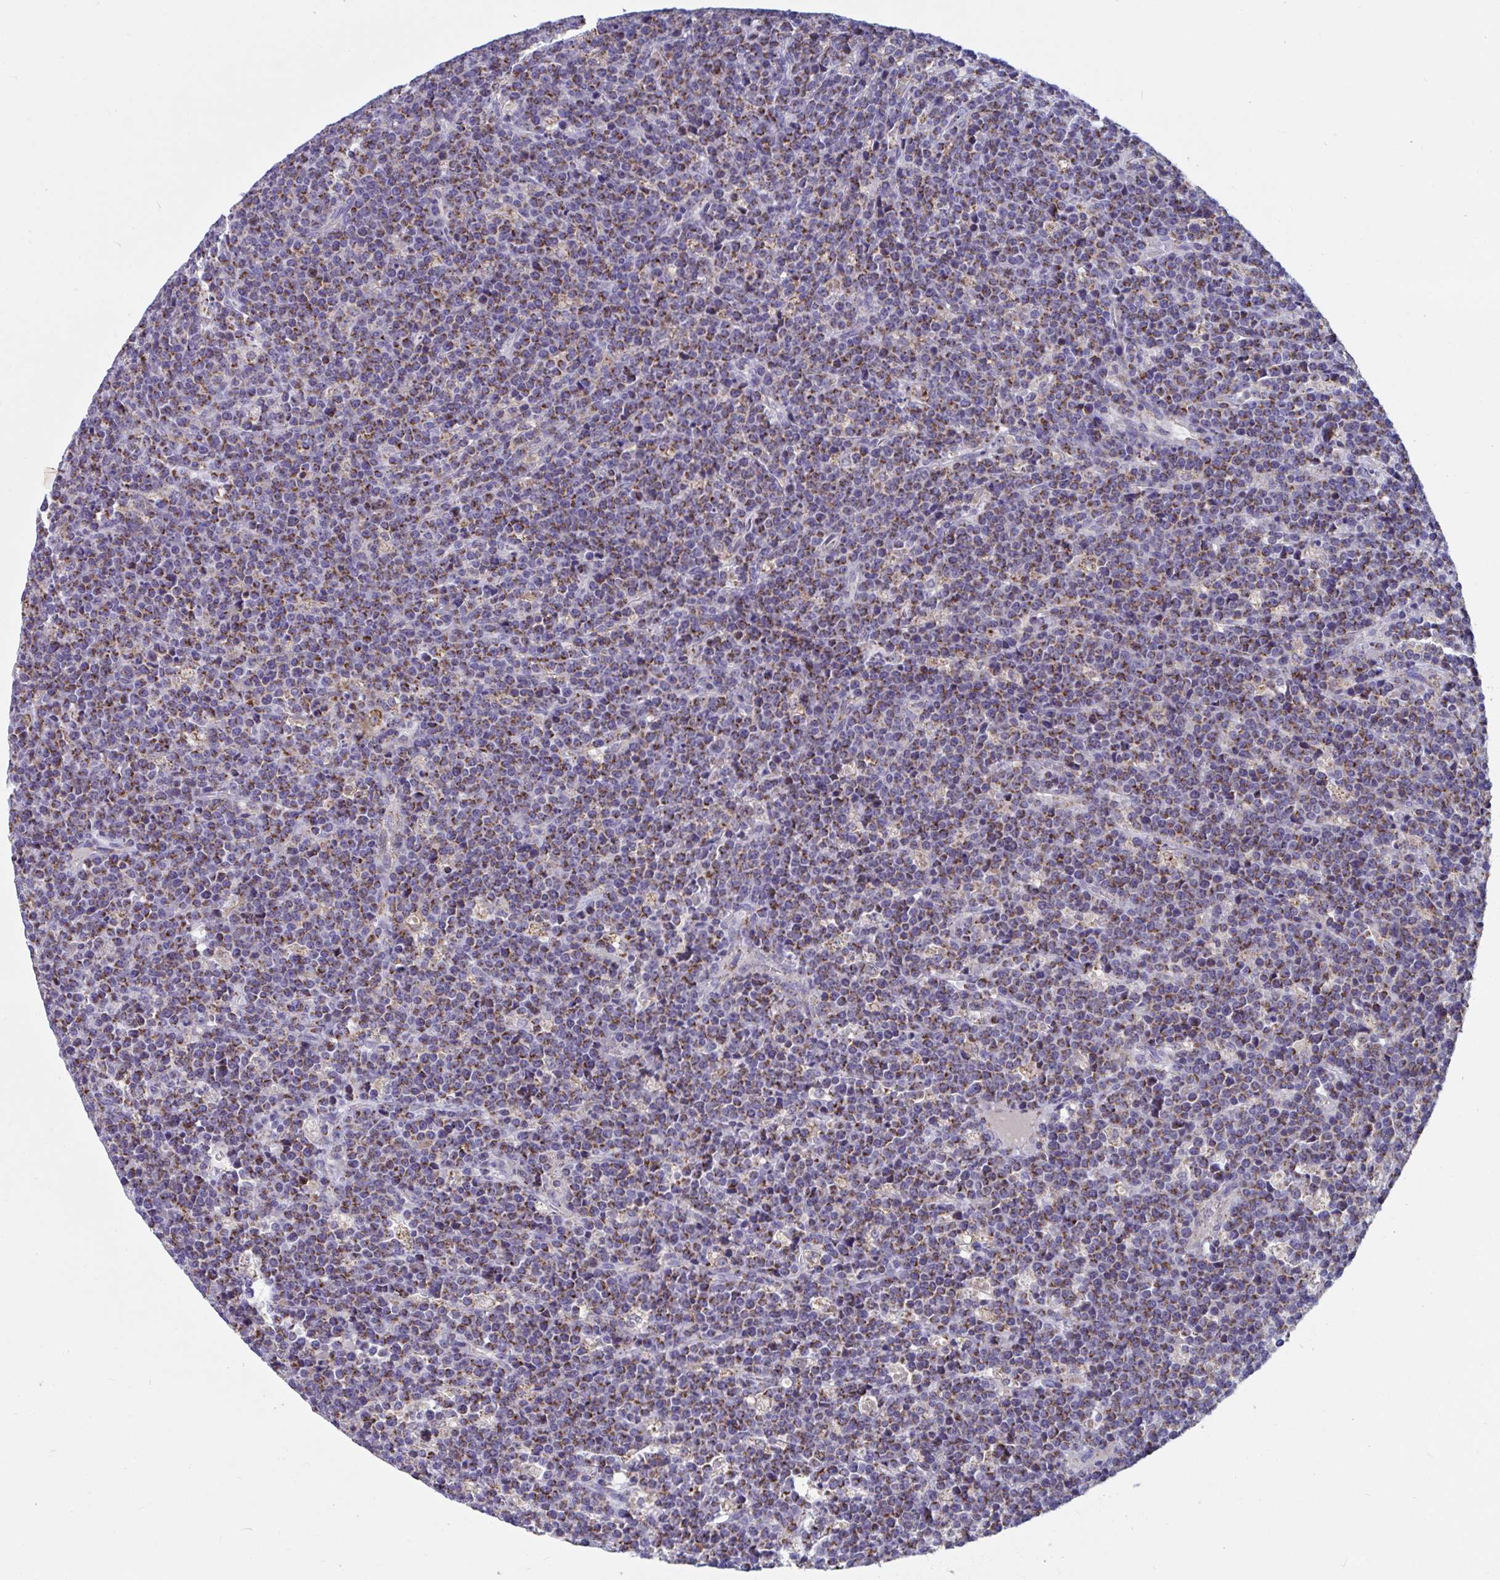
{"staining": {"intensity": "moderate", "quantity": ">75%", "location": "cytoplasmic/membranous"}, "tissue": "lymphoma", "cell_type": "Tumor cells", "image_type": "cancer", "snomed": [{"axis": "morphology", "description": "Malignant lymphoma, non-Hodgkin's type, High grade"}, {"axis": "topography", "description": "Ovary"}], "caption": "An image showing moderate cytoplasmic/membranous expression in about >75% of tumor cells in high-grade malignant lymphoma, non-Hodgkin's type, as visualized by brown immunohistochemical staining.", "gene": "BCAT2", "patient": {"sex": "female", "age": 56}}